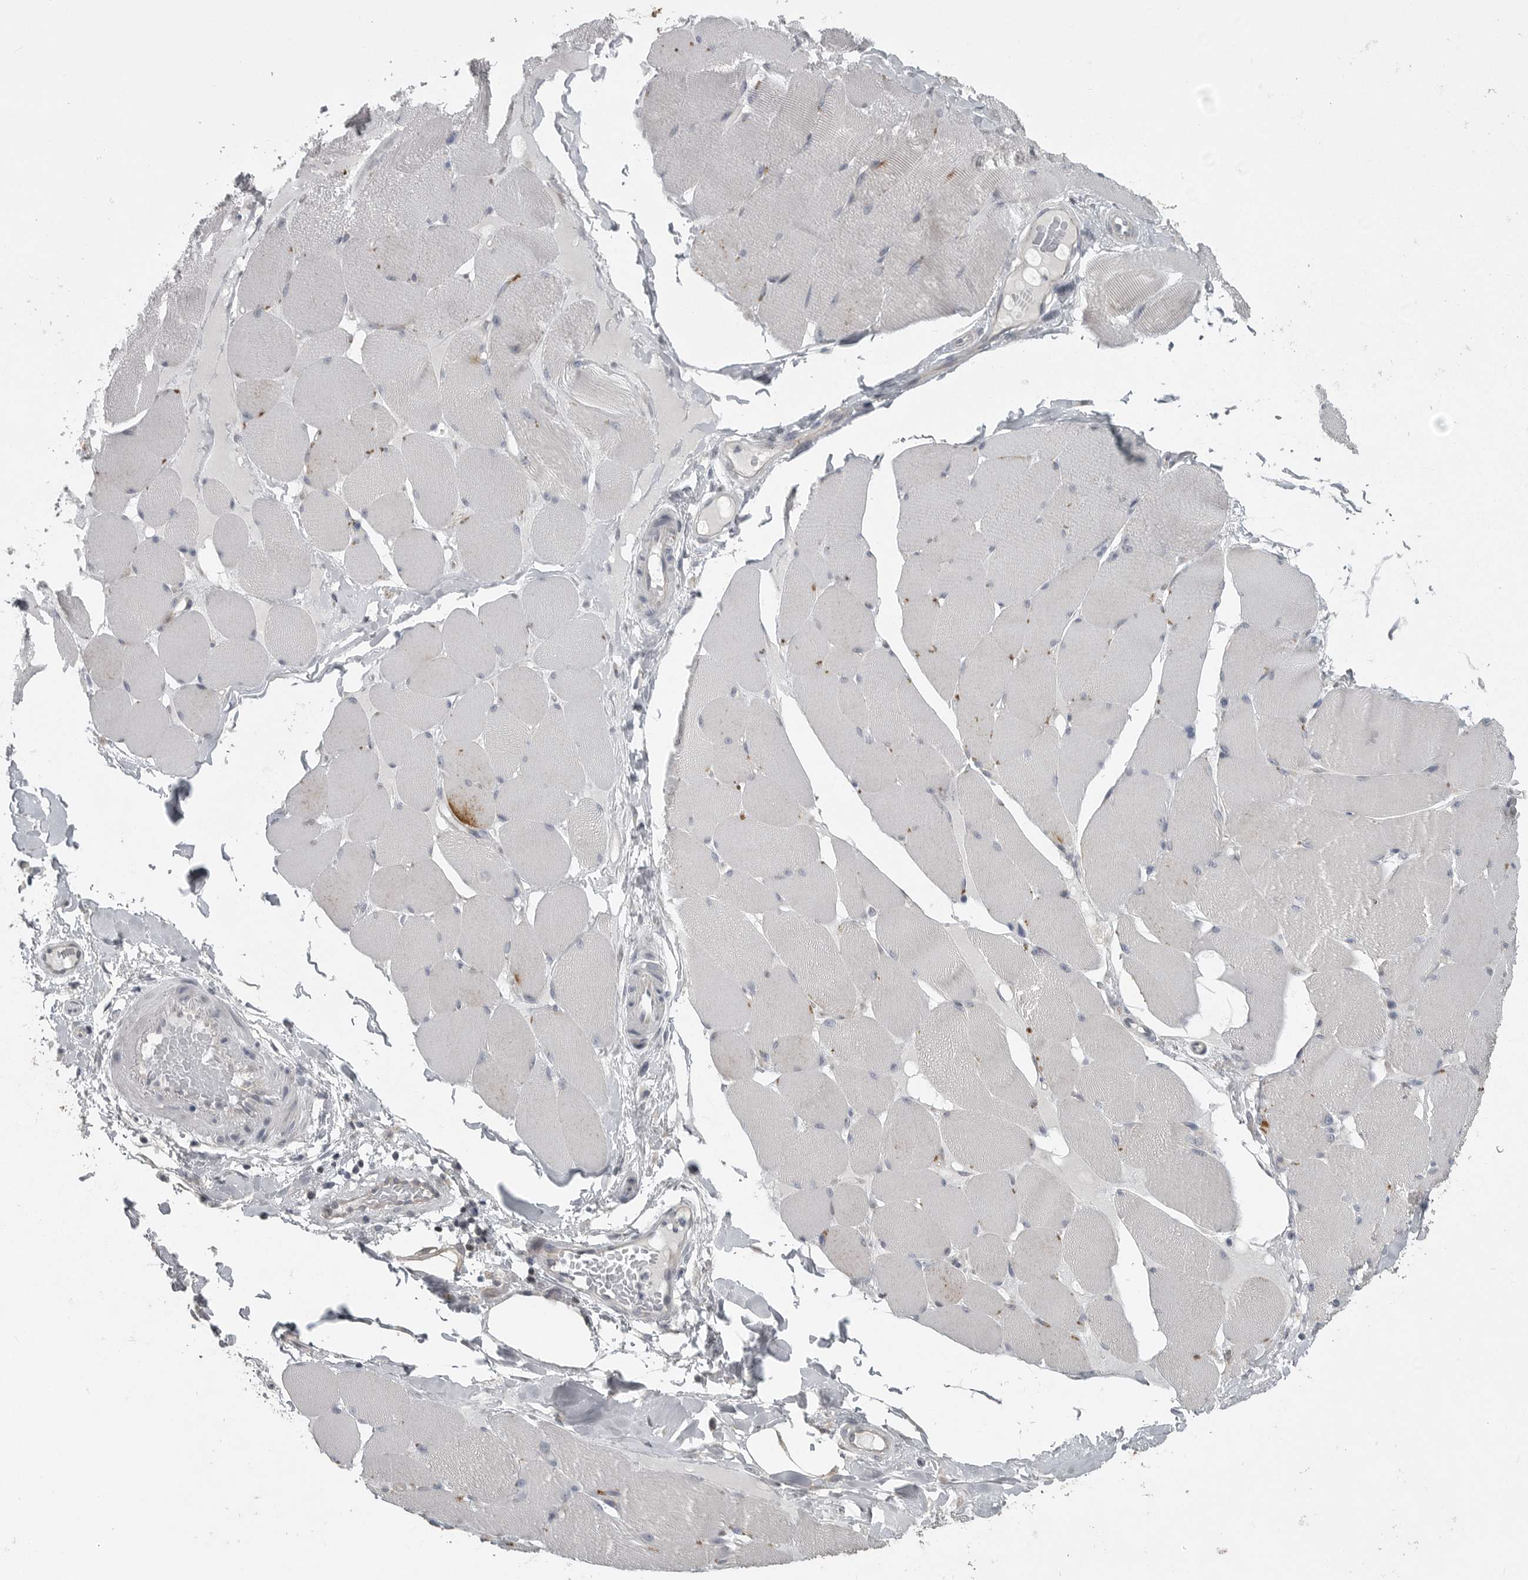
{"staining": {"intensity": "negative", "quantity": "none", "location": "none"}, "tissue": "skeletal muscle", "cell_type": "Myocytes", "image_type": "normal", "snomed": [{"axis": "morphology", "description": "Normal tissue, NOS"}, {"axis": "topography", "description": "Skin"}, {"axis": "topography", "description": "Skeletal muscle"}], "caption": "This is a photomicrograph of immunohistochemistry (IHC) staining of unremarkable skeletal muscle, which shows no expression in myocytes. (IHC, brightfield microscopy, high magnification).", "gene": "PHF13", "patient": {"sex": "male", "age": 83}}